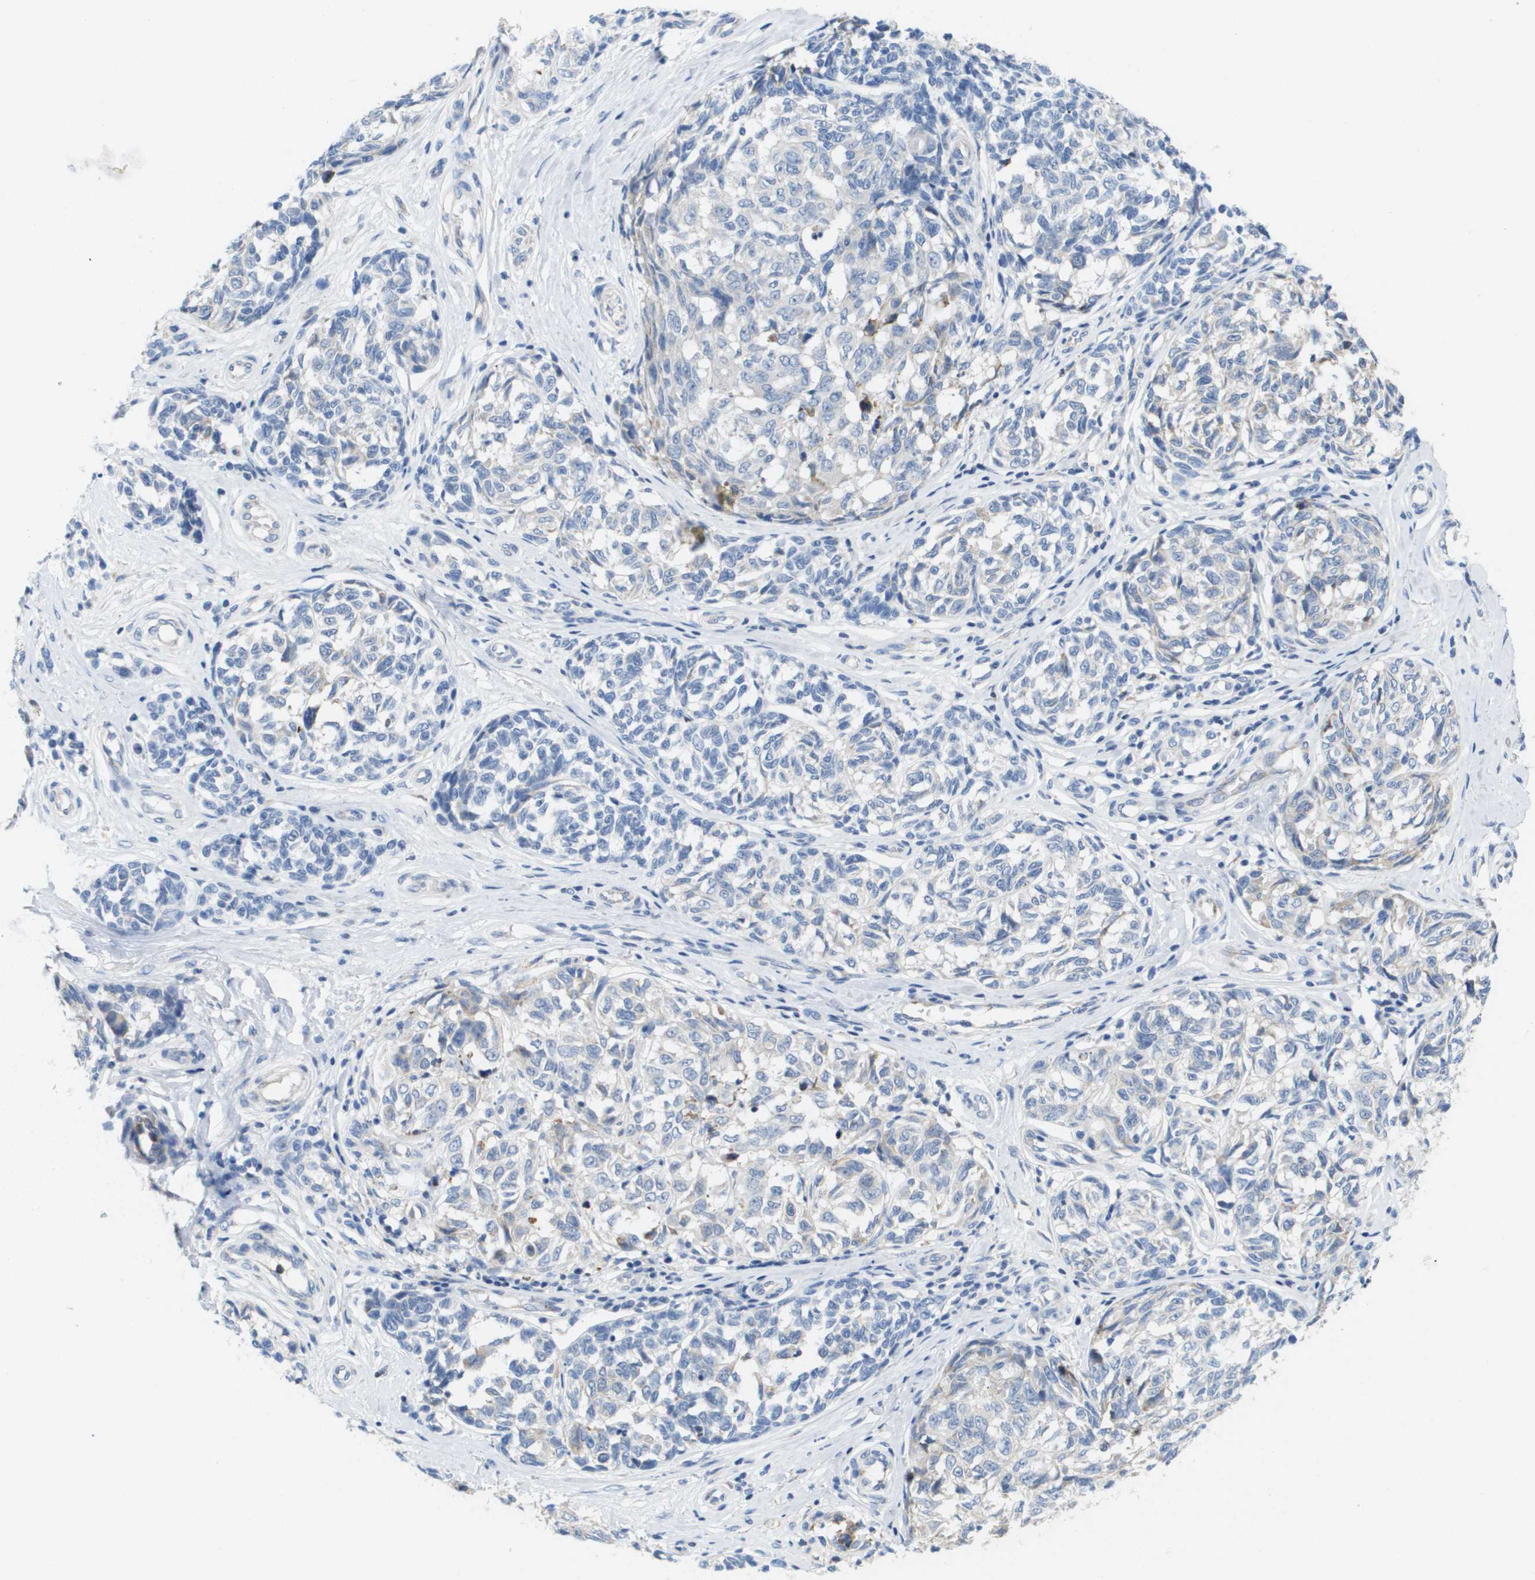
{"staining": {"intensity": "negative", "quantity": "none", "location": "none"}, "tissue": "melanoma", "cell_type": "Tumor cells", "image_type": "cancer", "snomed": [{"axis": "morphology", "description": "Malignant melanoma, NOS"}, {"axis": "topography", "description": "Skin"}], "caption": "DAB (3,3'-diaminobenzidine) immunohistochemical staining of human melanoma shows no significant expression in tumor cells.", "gene": "CD3G", "patient": {"sex": "female", "age": 64}}